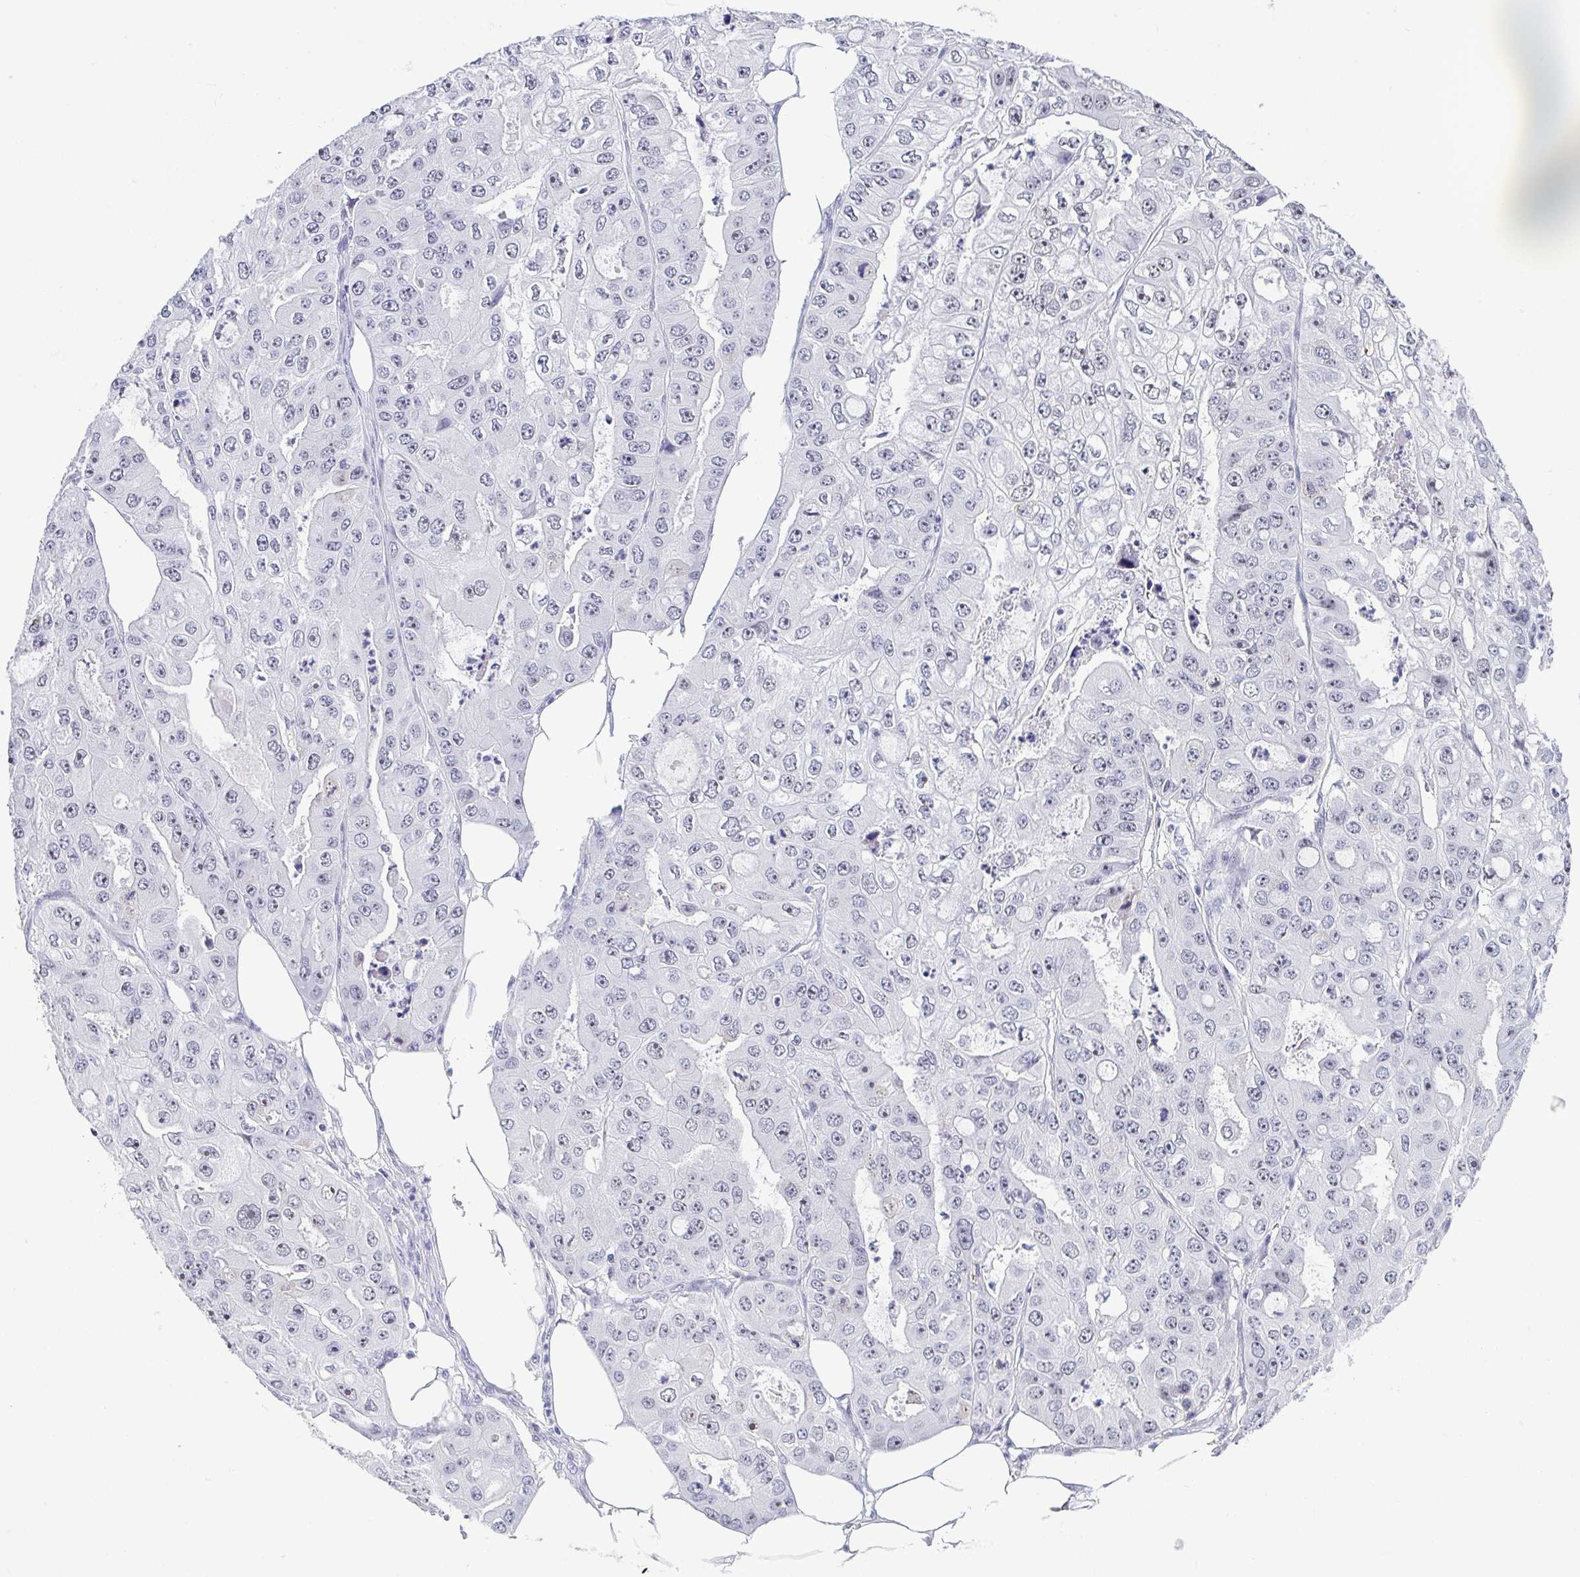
{"staining": {"intensity": "weak", "quantity": "<25%", "location": "nuclear"}, "tissue": "ovarian cancer", "cell_type": "Tumor cells", "image_type": "cancer", "snomed": [{"axis": "morphology", "description": "Cystadenocarcinoma, serous, NOS"}, {"axis": "topography", "description": "Ovary"}], "caption": "Ovarian cancer (serous cystadenocarcinoma) was stained to show a protein in brown. There is no significant positivity in tumor cells.", "gene": "BZW1", "patient": {"sex": "female", "age": 56}}